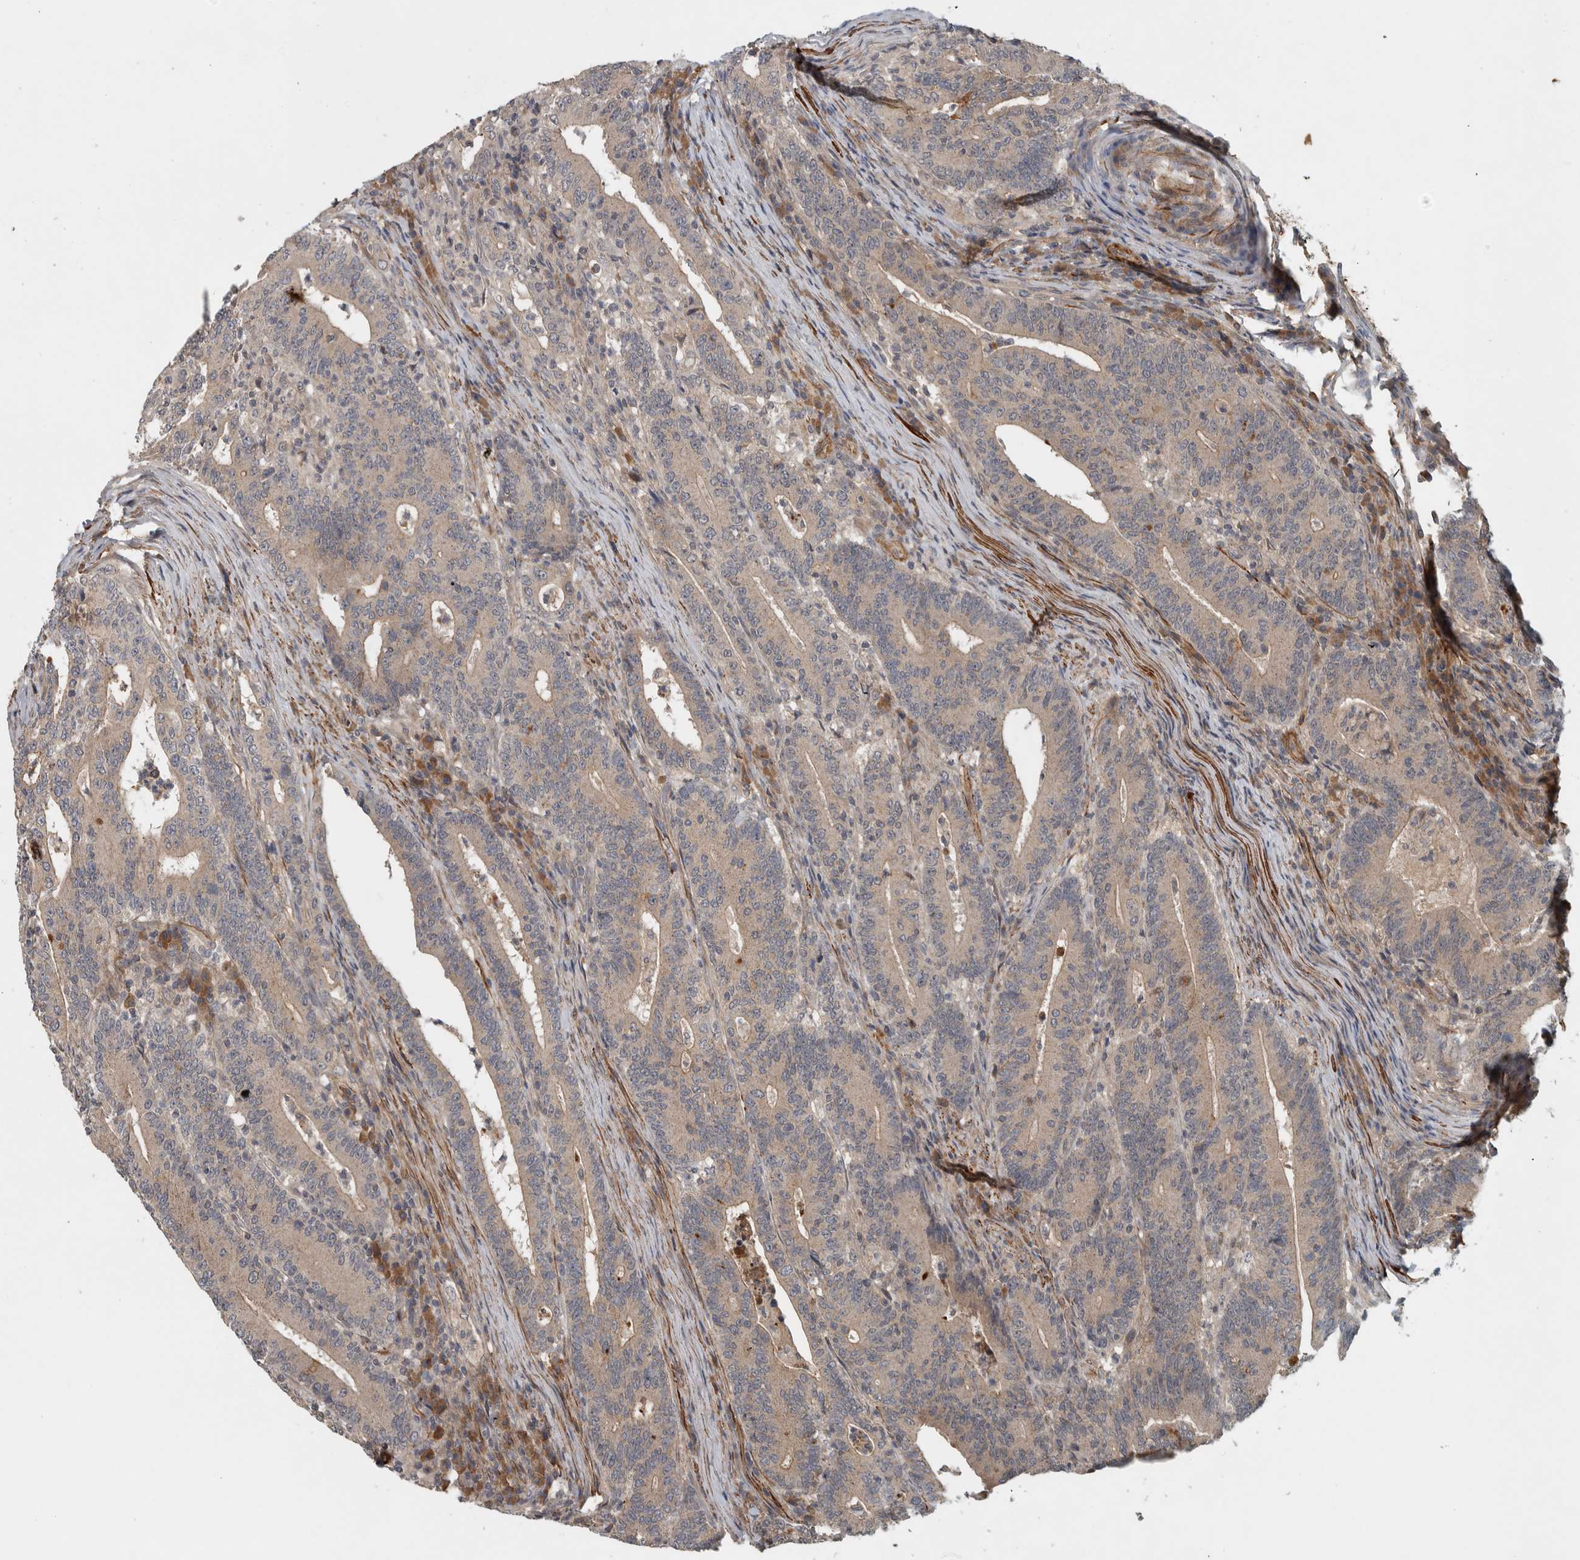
{"staining": {"intensity": "weak", "quantity": ">75%", "location": "cytoplasmic/membranous"}, "tissue": "colorectal cancer", "cell_type": "Tumor cells", "image_type": "cancer", "snomed": [{"axis": "morphology", "description": "Adenocarcinoma, NOS"}, {"axis": "topography", "description": "Colon"}], "caption": "Colorectal cancer stained with DAB (3,3'-diaminobenzidine) immunohistochemistry shows low levels of weak cytoplasmic/membranous staining in approximately >75% of tumor cells.", "gene": "LBHD1", "patient": {"sex": "female", "age": 66}}